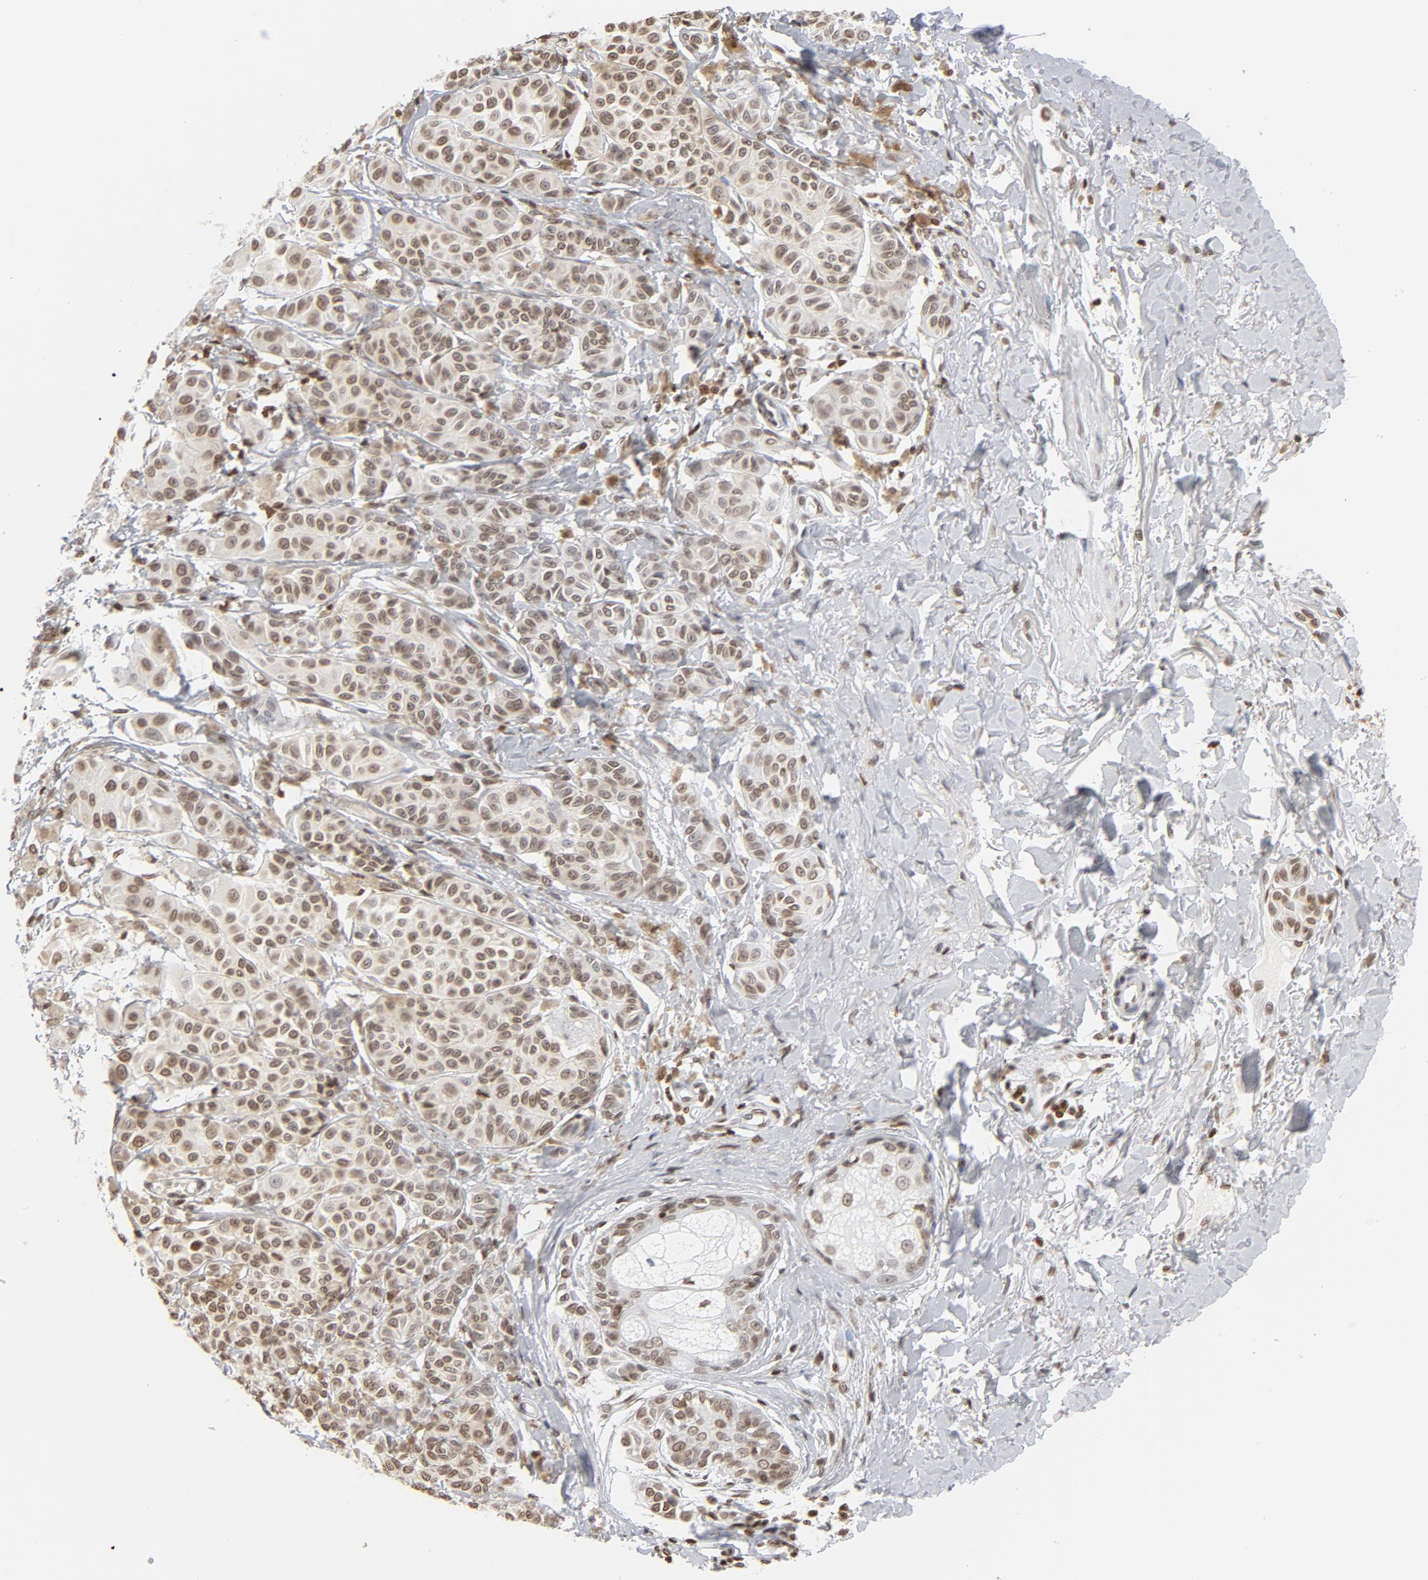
{"staining": {"intensity": "weak", "quantity": ">75%", "location": "nuclear"}, "tissue": "melanoma", "cell_type": "Tumor cells", "image_type": "cancer", "snomed": [{"axis": "morphology", "description": "Malignant melanoma, NOS"}, {"axis": "topography", "description": "Skin"}], "caption": "Protein staining by immunohistochemistry demonstrates weak nuclear expression in approximately >75% of tumor cells in melanoma. (DAB (3,3'-diaminobenzidine) IHC, brown staining for protein, blue staining for nuclei).", "gene": "H2AC12", "patient": {"sex": "male", "age": 76}}